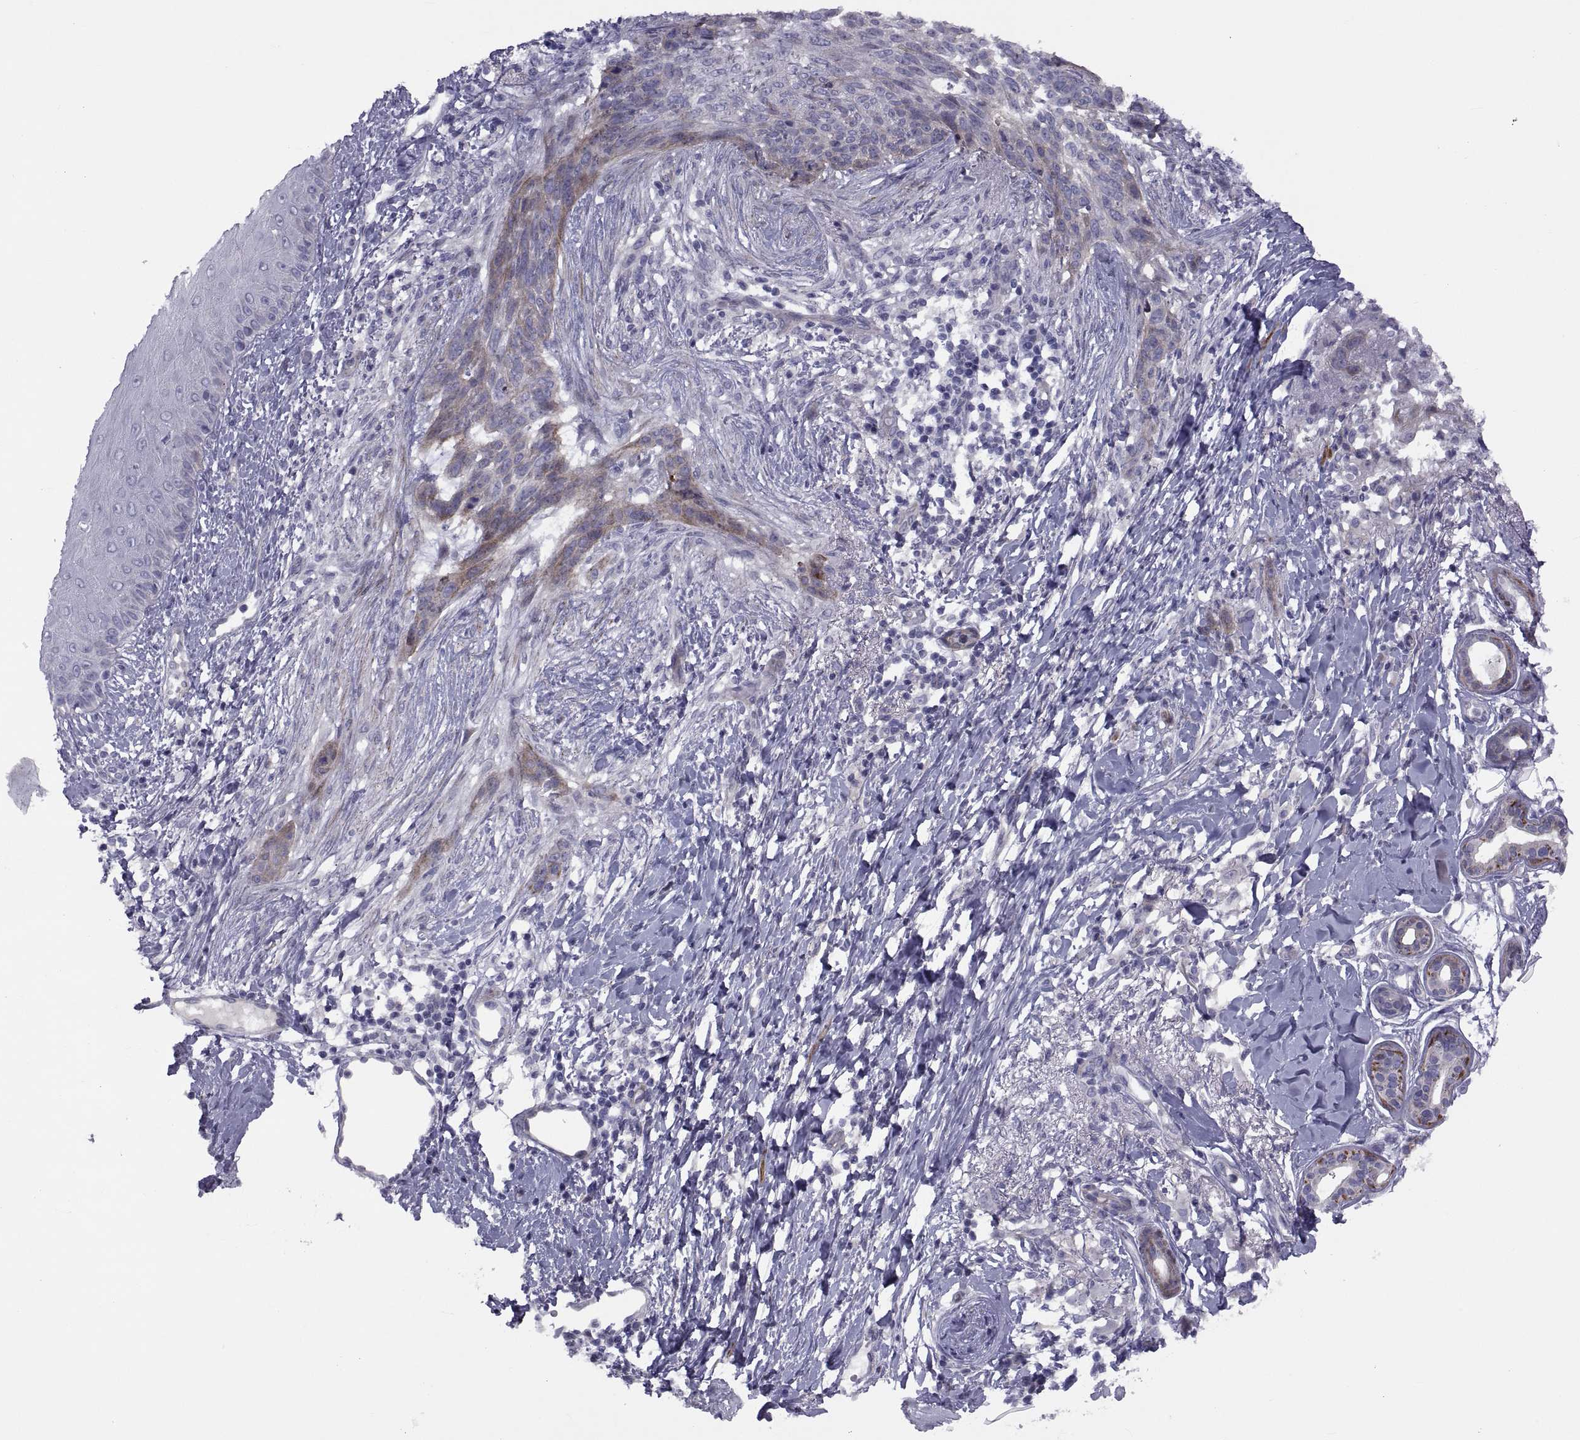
{"staining": {"intensity": "weak", "quantity": "25%-75%", "location": "cytoplasmic/membranous"}, "tissue": "skin cancer", "cell_type": "Tumor cells", "image_type": "cancer", "snomed": [{"axis": "morphology", "description": "Normal tissue, NOS"}, {"axis": "morphology", "description": "Basal cell carcinoma"}, {"axis": "topography", "description": "Skin"}], "caption": "High-power microscopy captured an IHC photomicrograph of basal cell carcinoma (skin), revealing weak cytoplasmic/membranous positivity in about 25%-75% of tumor cells. The staining was performed using DAB to visualize the protein expression in brown, while the nuclei were stained in blue with hematoxylin (Magnification: 20x).", "gene": "TMEM158", "patient": {"sex": "male", "age": 84}}